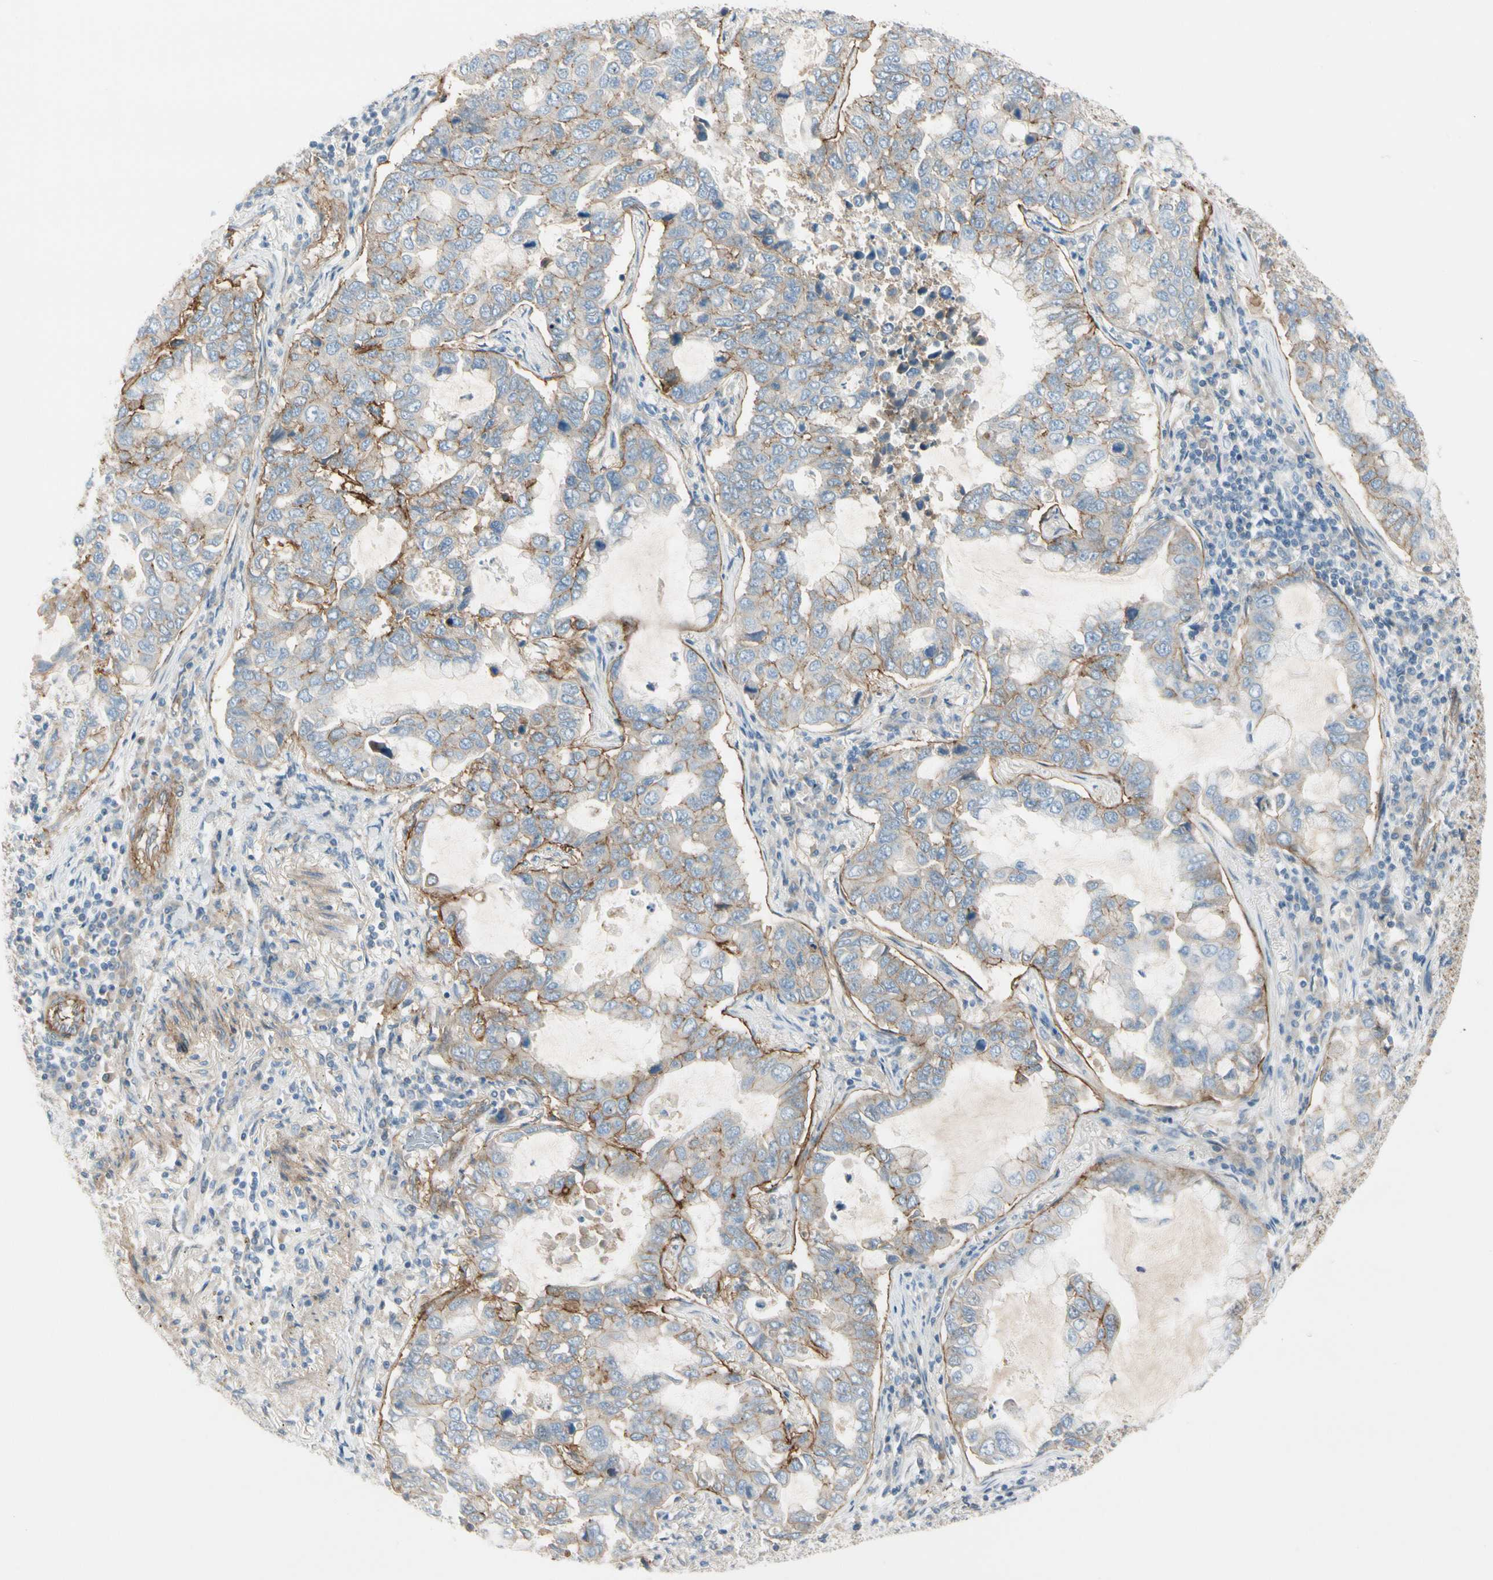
{"staining": {"intensity": "moderate", "quantity": "25%-75%", "location": "cytoplasmic/membranous"}, "tissue": "lung cancer", "cell_type": "Tumor cells", "image_type": "cancer", "snomed": [{"axis": "morphology", "description": "Adenocarcinoma, NOS"}, {"axis": "topography", "description": "Lung"}], "caption": "IHC photomicrograph of neoplastic tissue: lung cancer (adenocarcinoma) stained using immunohistochemistry reveals medium levels of moderate protein expression localized specifically in the cytoplasmic/membranous of tumor cells, appearing as a cytoplasmic/membranous brown color.", "gene": "ITGA3", "patient": {"sex": "male", "age": 64}}